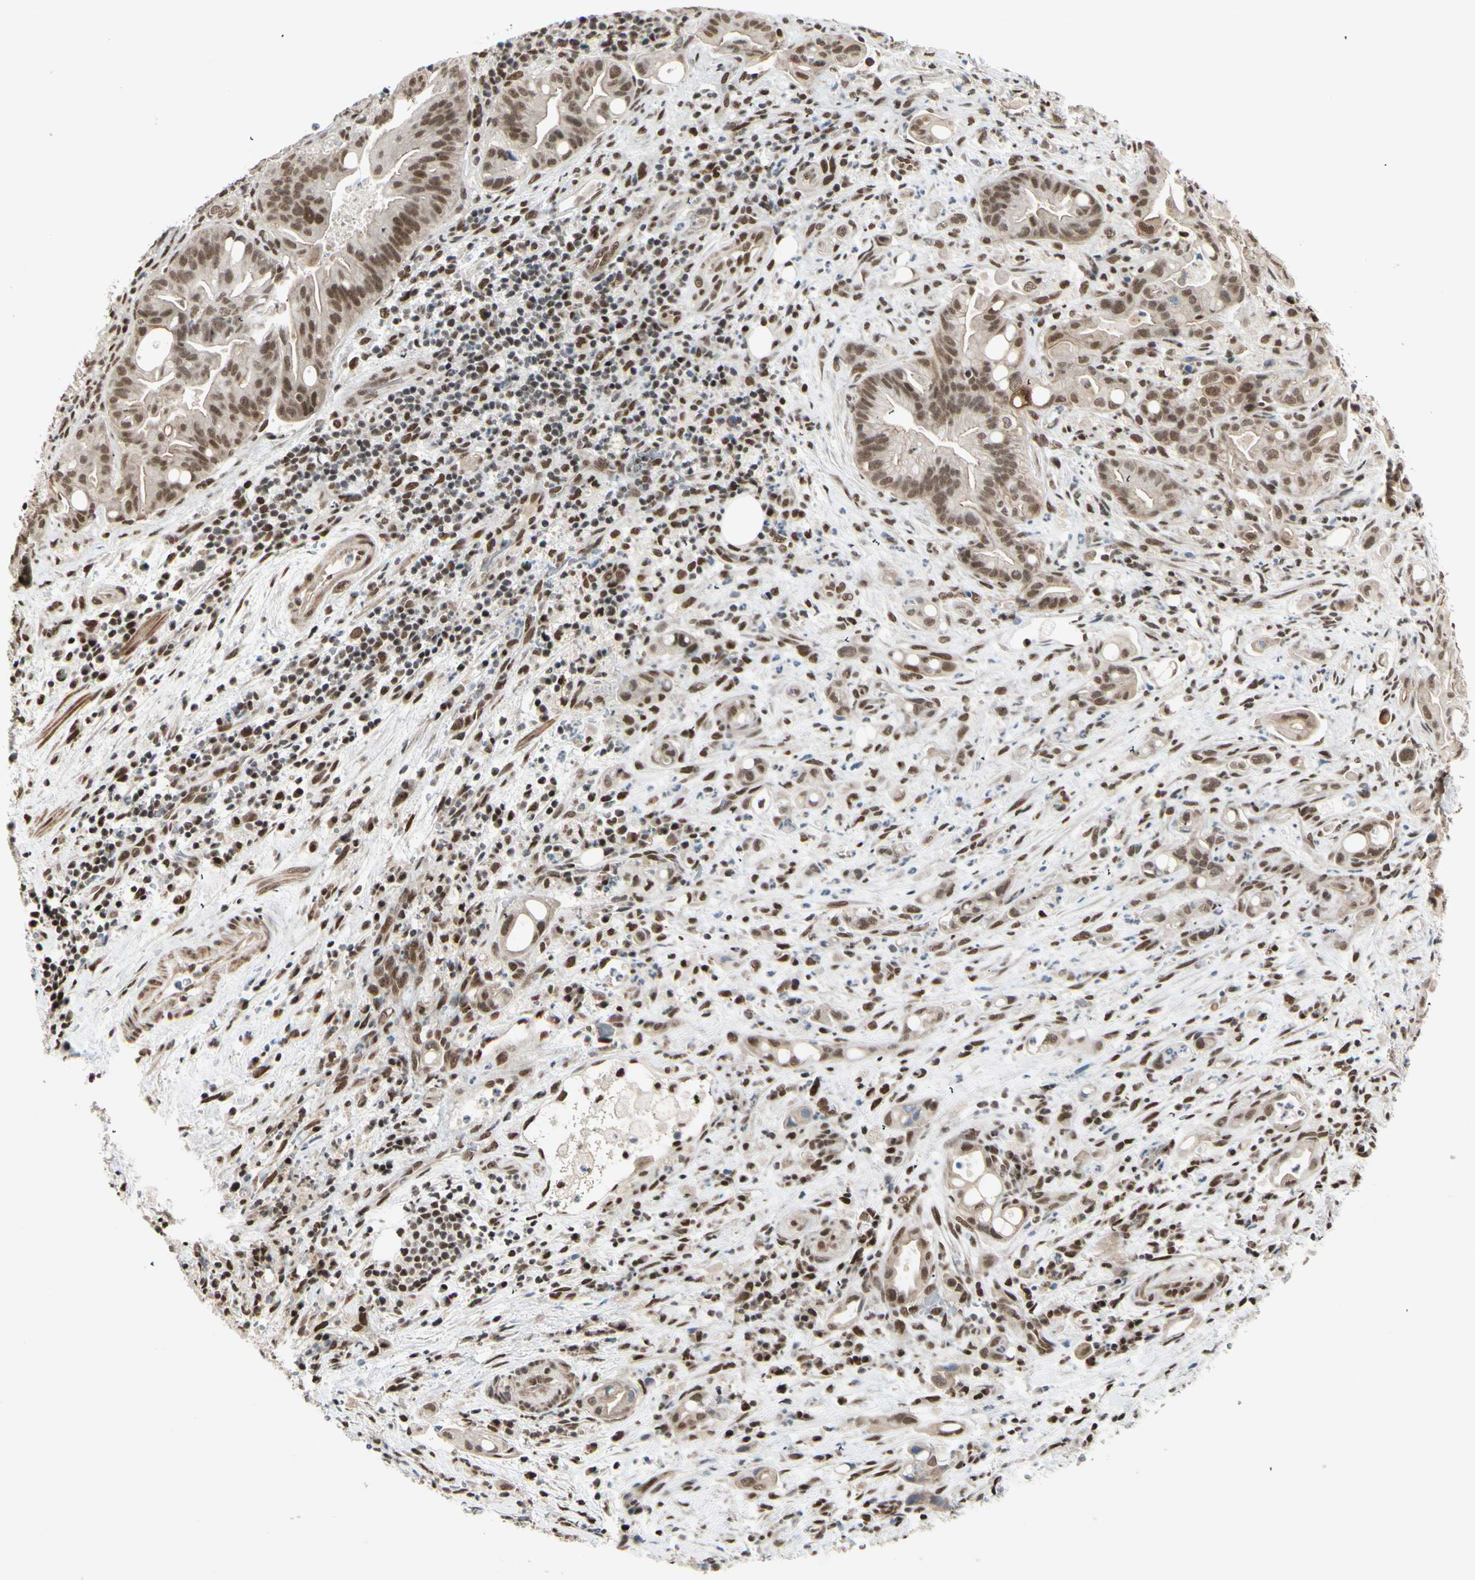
{"staining": {"intensity": "moderate", "quantity": ">75%", "location": "nuclear"}, "tissue": "liver cancer", "cell_type": "Tumor cells", "image_type": "cancer", "snomed": [{"axis": "morphology", "description": "Cholangiocarcinoma"}, {"axis": "topography", "description": "Liver"}], "caption": "A brown stain shows moderate nuclear expression of a protein in human liver cancer tumor cells. The staining was performed using DAB, with brown indicating positive protein expression. Nuclei are stained blue with hematoxylin.", "gene": "CHAMP1", "patient": {"sex": "female", "age": 68}}